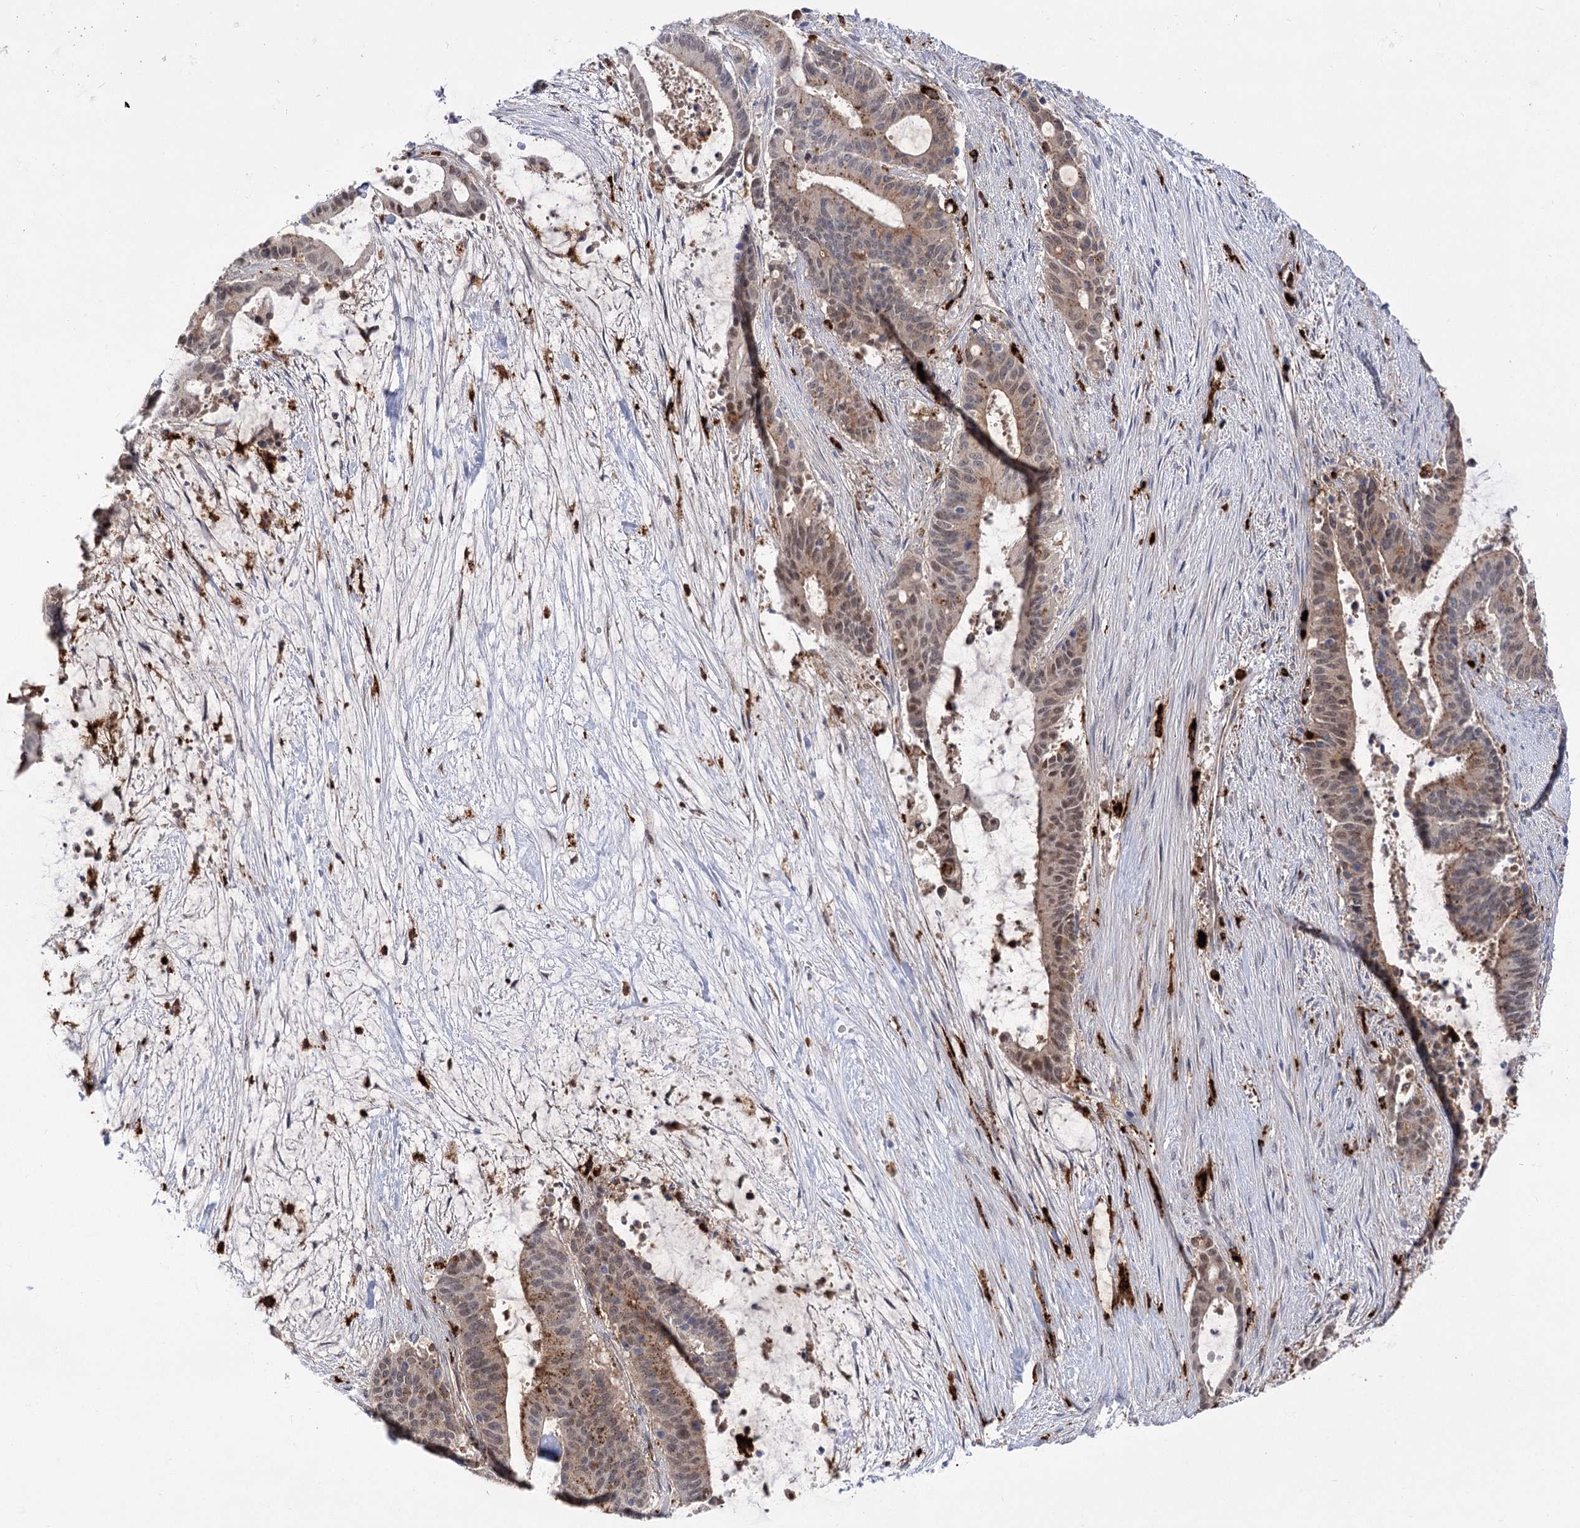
{"staining": {"intensity": "moderate", "quantity": ">75%", "location": "cytoplasmic/membranous,nuclear"}, "tissue": "liver cancer", "cell_type": "Tumor cells", "image_type": "cancer", "snomed": [{"axis": "morphology", "description": "Normal tissue, NOS"}, {"axis": "morphology", "description": "Cholangiocarcinoma"}, {"axis": "topography", "description": "Liver"}, {"axis": "topography", "description": "Peripheral nerve tissue"}], "caption": "Human liver cancer stained with a protein marker reveals moderate staining in tumor cells.", "gene": "SIAE", "patient": {"sex": "female", "age": 73}}